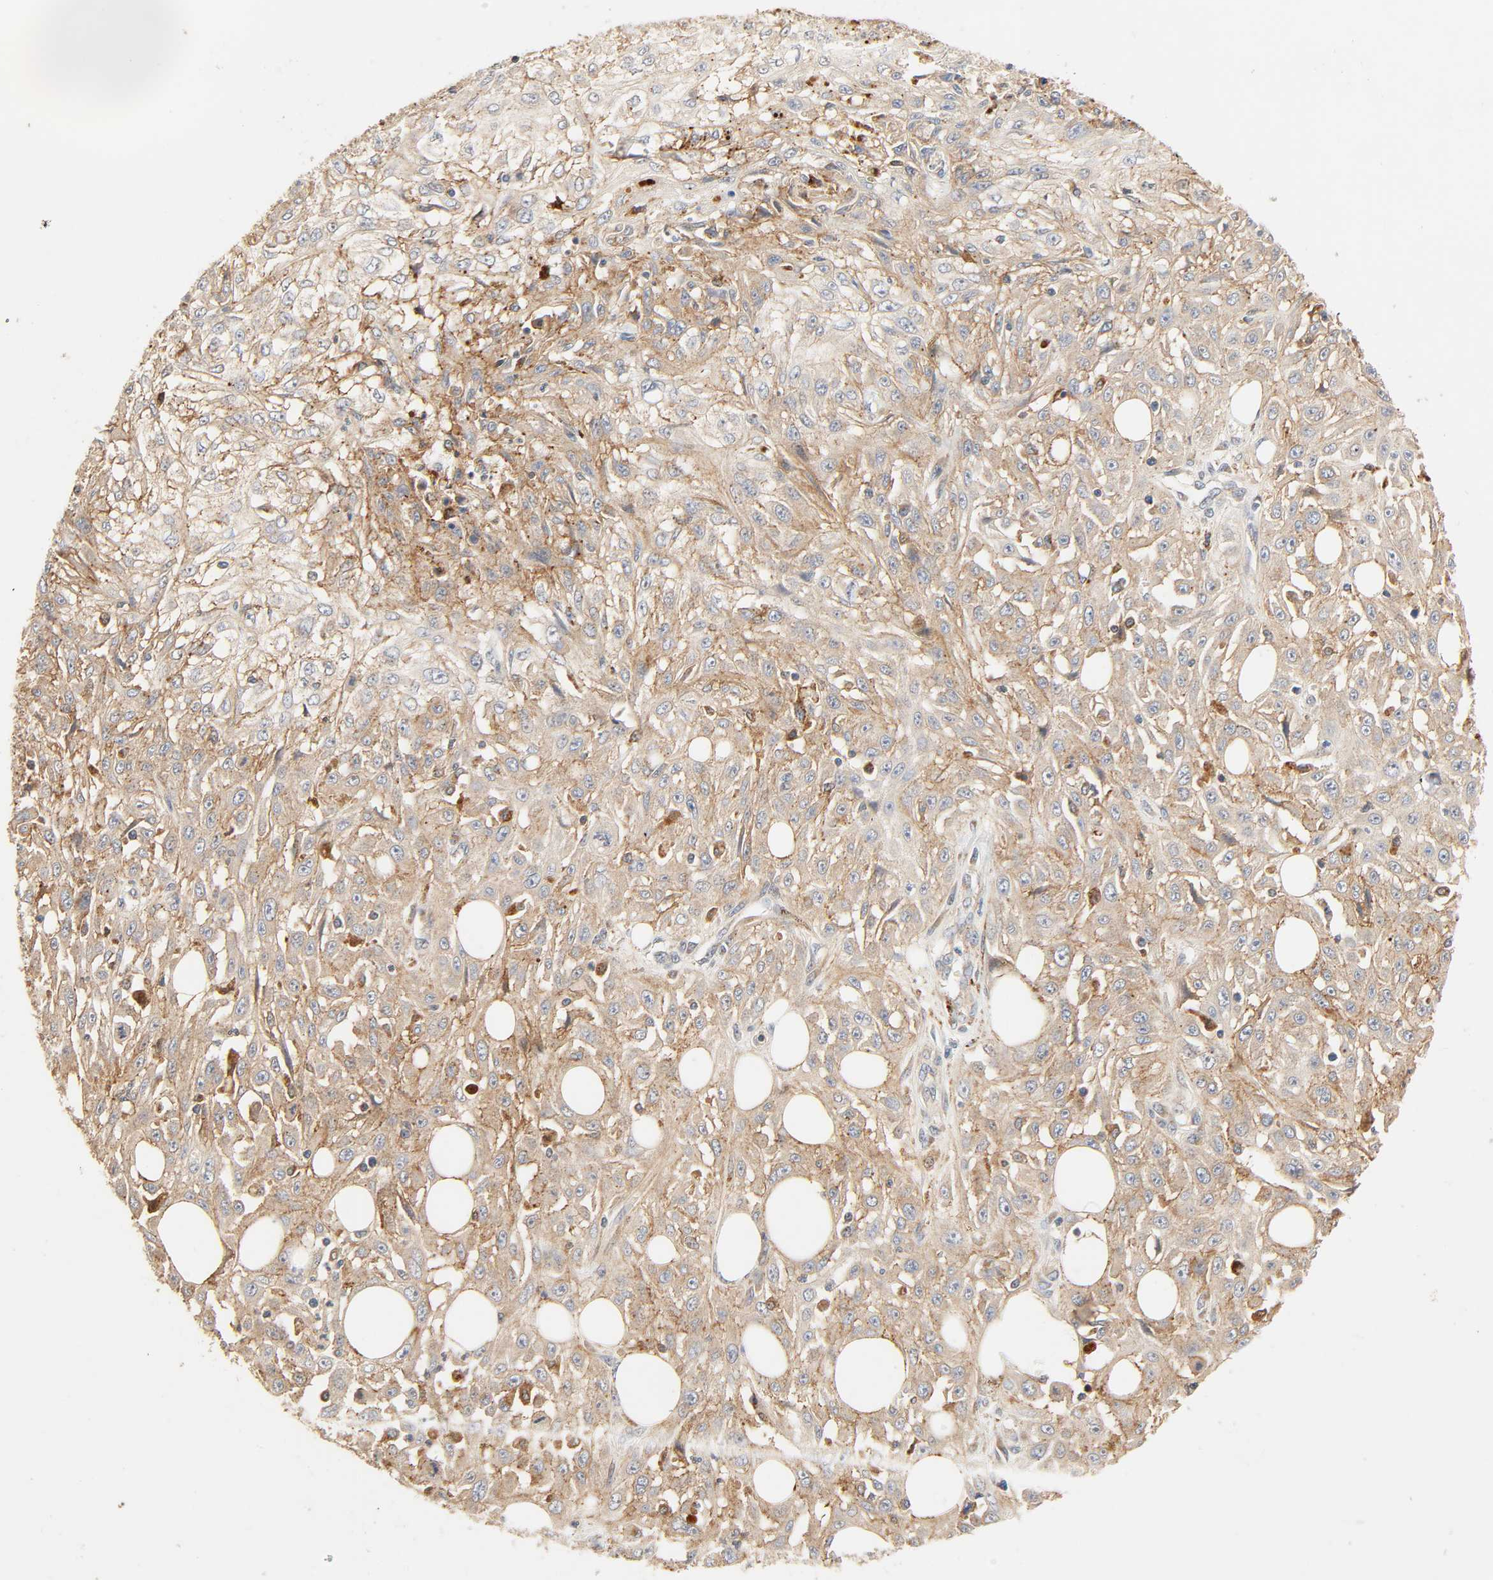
{"staining": {"intensity": "moderate", "quantity": ">75%", "location": "cytoplasmic/membranous"}, "tissue": "skin cancer", "cell_type": "Tumor cells", "image_type": "cancer", "snomed": [{"axis": "morphology", "description": "Squamous cell carcinoma, NOS"}, {"axis": "topography", "description": "Skin"}], "caption": "Immunohistochemistry staining of skin cancer (squamous cell carcinoma), which displays medium levels of moderate cytoplasmic/membranous expression in about >75% of tumor cells indicating moderate cytoplasmic/membranous protein staining. The staining was performed using DAB (3,3'-diaminobenzidine) (brown) for protein detection and nuclei were counterstained in hematoxylin (blue).", "gene": "MAPK6", "patient": {"sex": "male", "age": 75}}